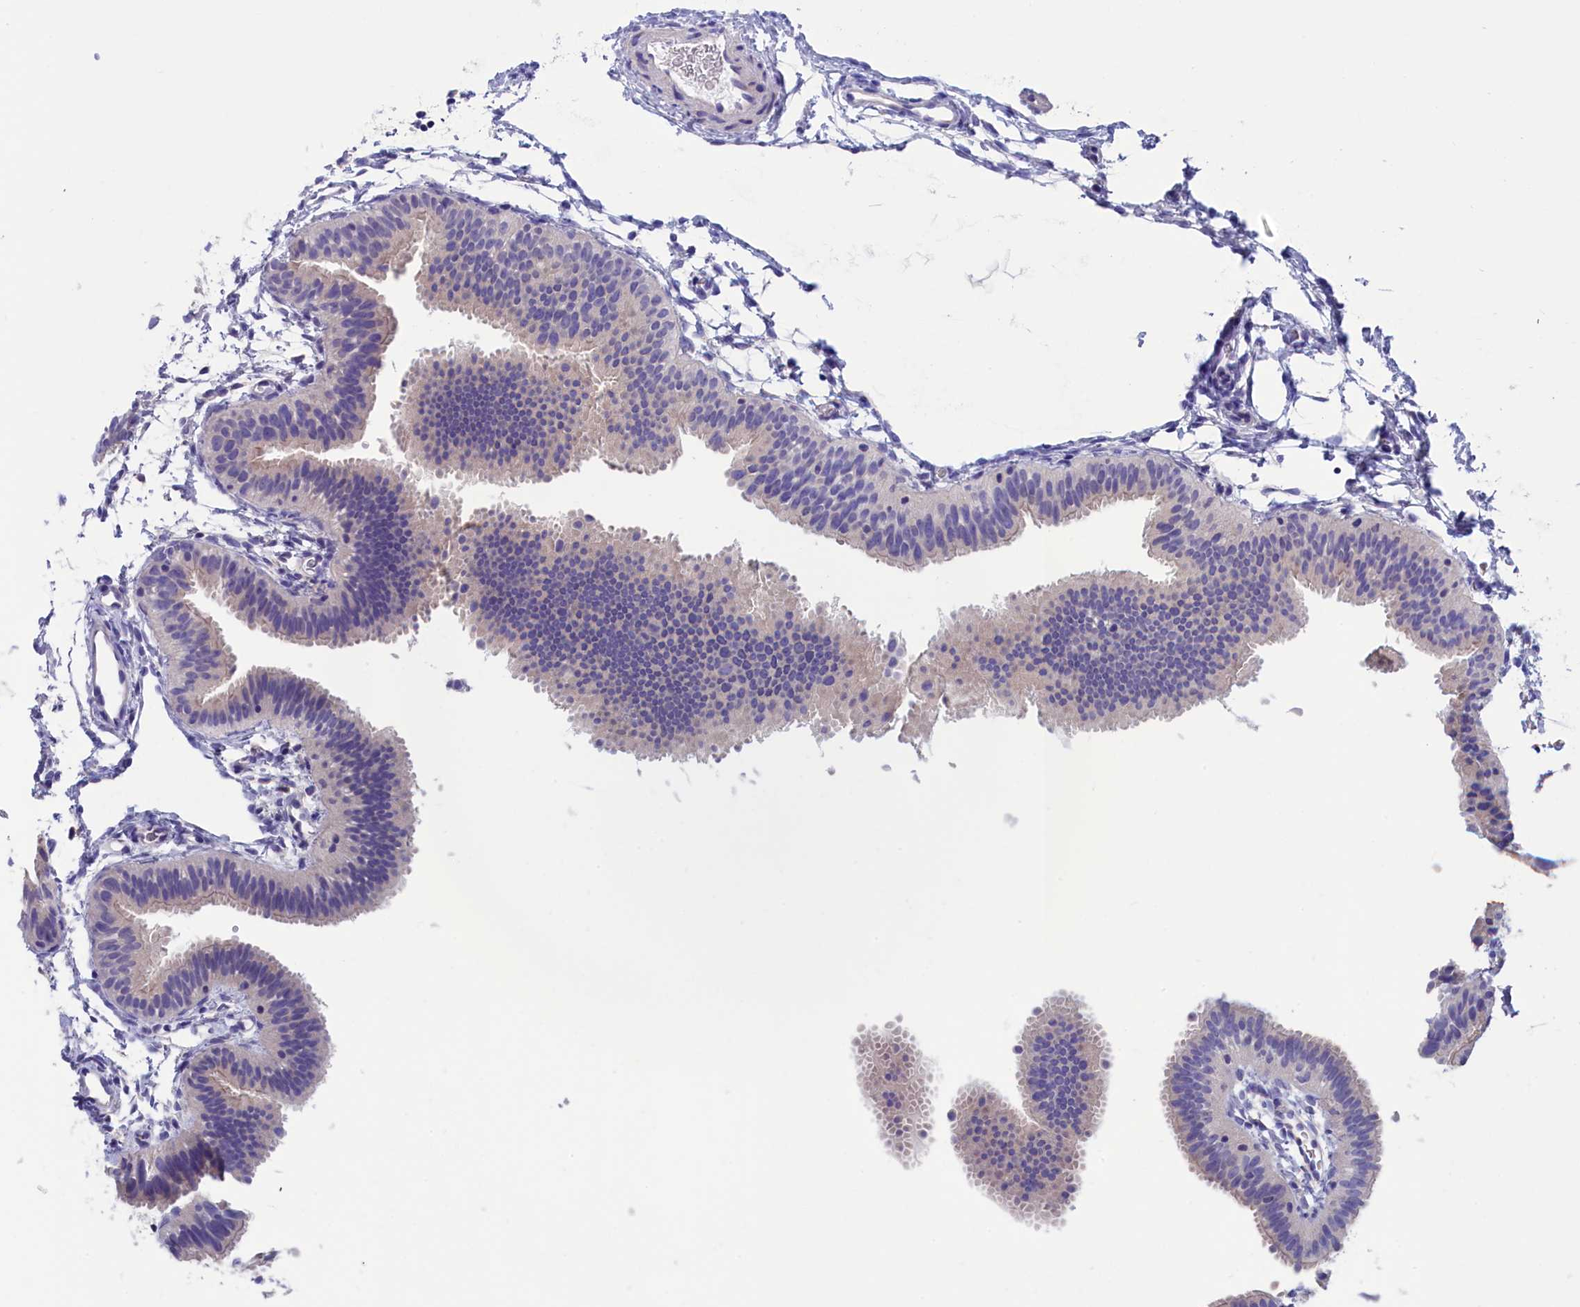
{"staining": {"intensity": "negative", "quantity": "none", "location": "none"}, "tissue": "fallopian tube", "cell_type": "Glandular cells", "image_type": "normal", "snomed": [{"axis": "morphology", "description": "Normal tissue, NOS"}, {"axis": "topography", "description": "Fallopian tube"}], "caption": "An image of fallopian tube stained for a protein demonstrates no brown staining in glandular cells. (Immunohistochemistry, brightfield microscopy, high magnification).", "gene": "VPS35L", "patient": {"sex": "female", "age": 35}}